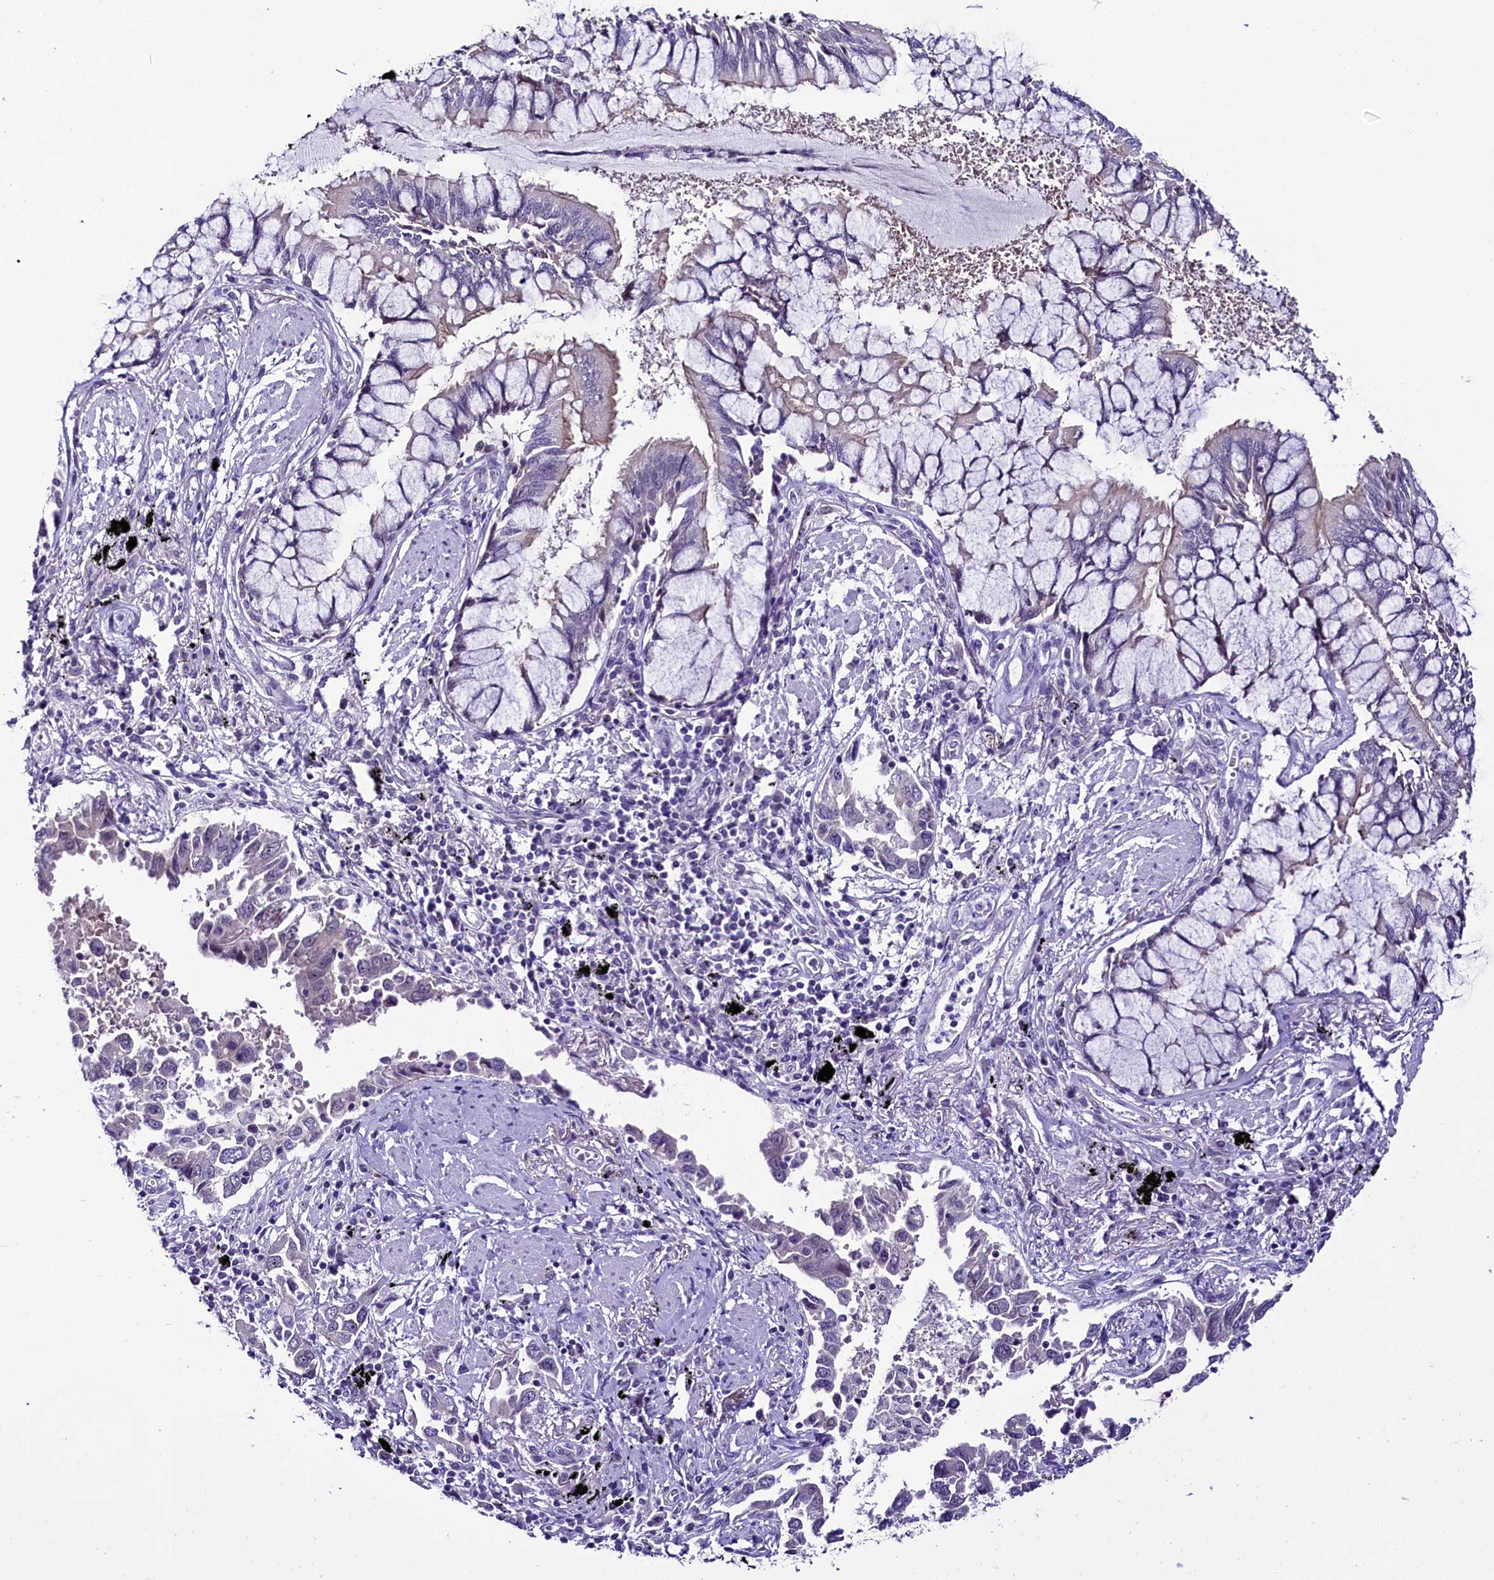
{"staining": {"intensity": "negative", "quantity": "none", "location": "none"}, "tissue": "lung cancer", "cell_type": "Tumor cells", "image_type": "cancer", "snomed": [{"axis": "morphology", "description": "Adenocarcinoma, NOS"}, {"axis": "topography", "description": "Lung"}], "caption": "Tumor cells are negative for brown protein staining in lung cancer (adenocarcinoma).", "gene": "CCDC106", "patient": {"sex": "male", "age": 67}}